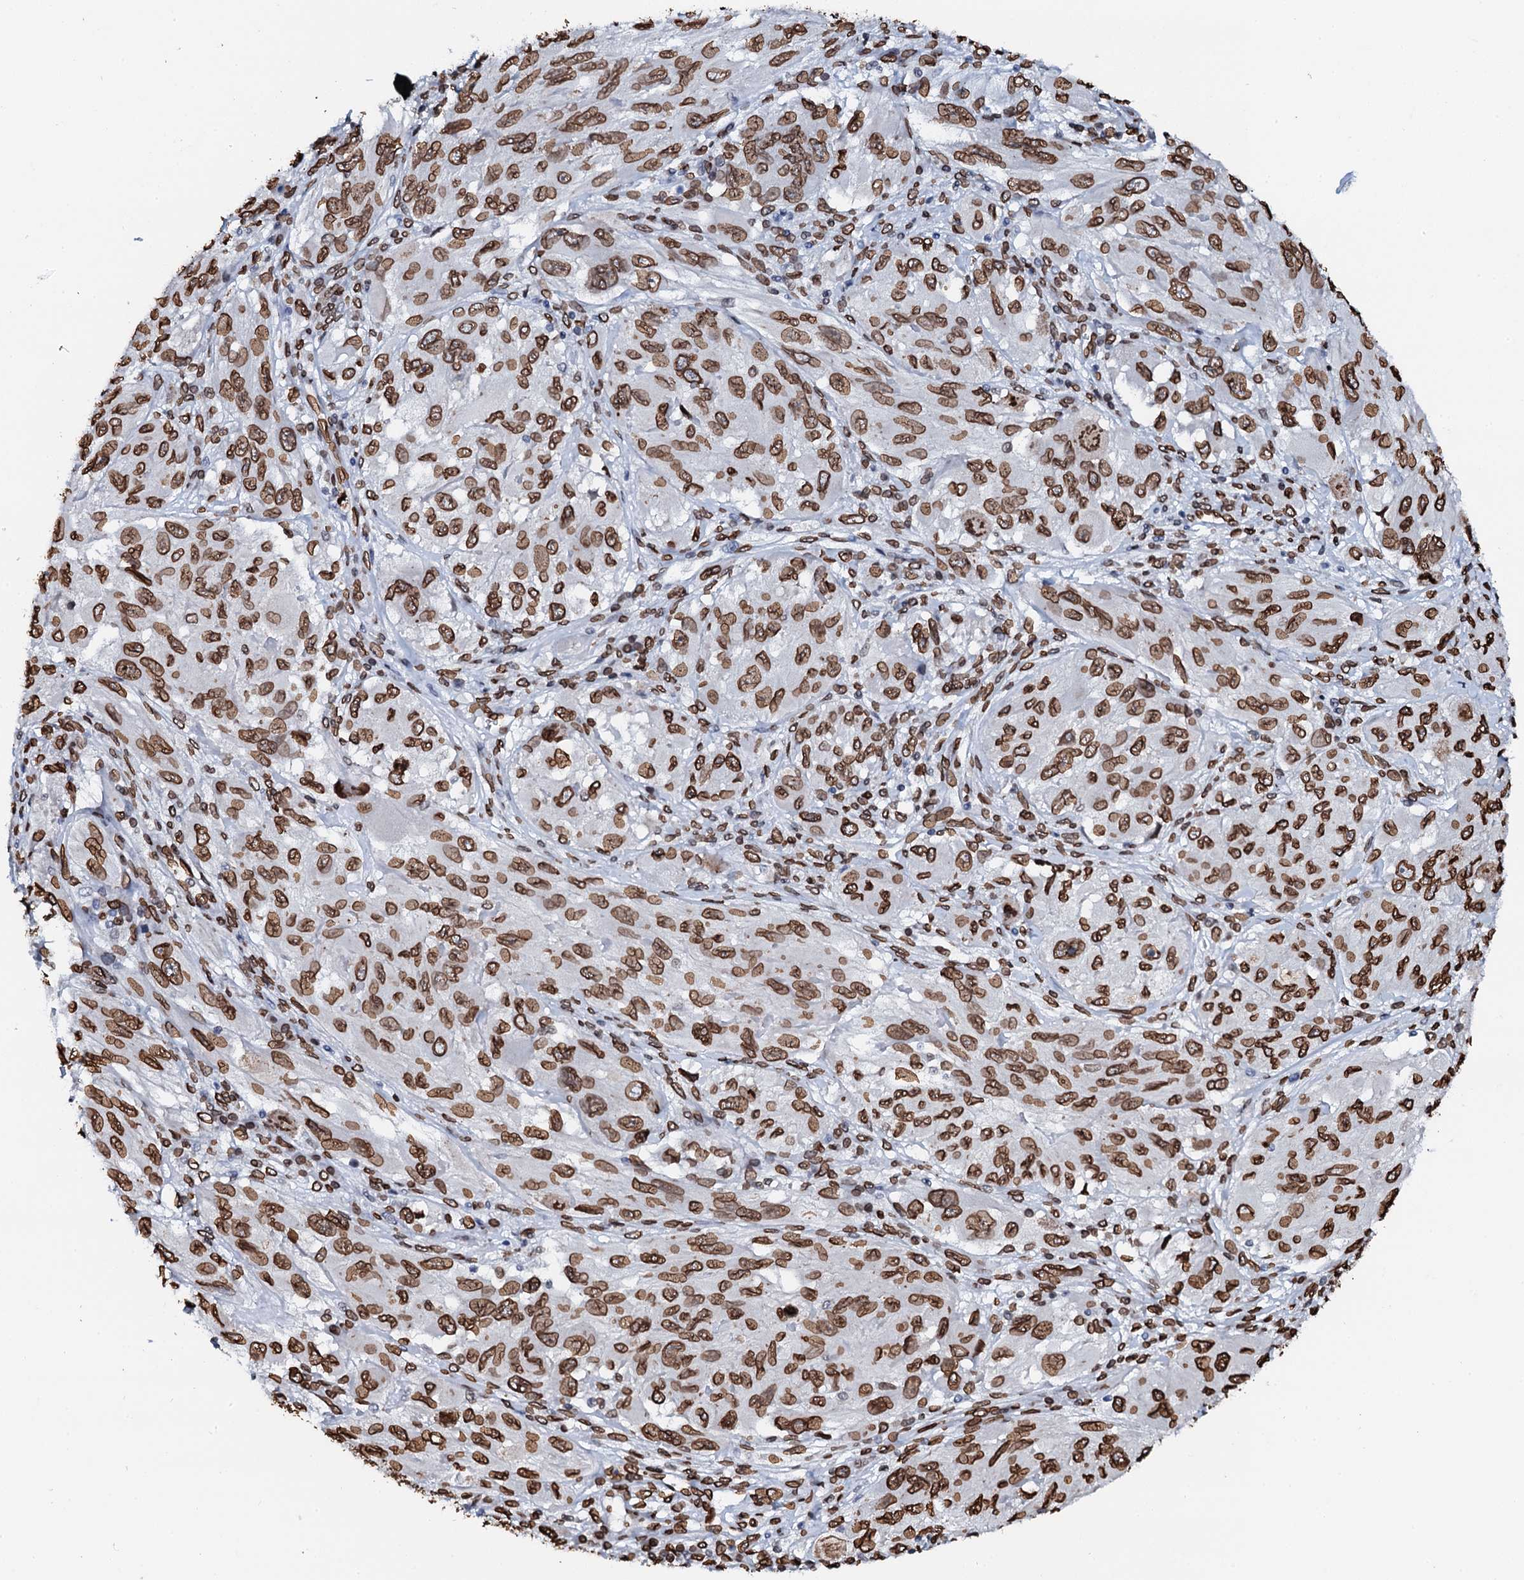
{"staining": {"intensity": "moderate", "quantity": ">75%", "location": "cytoplasmic/membranous,nuclear"}, "tissue": "melanoma", "cell_type": "Tumor cells", "image_type": "cancer", "snomed": [{"axis": "morphology", "description": "Malignant melanoma, NOS"}, {"axis": "topography", "description": "Skin"}], "caption": "Human melanoma stained with a protein marker demonstrates moderate staining in tumor cells.", "gene": "KATNAL2", "patient": {"sex": "female", "age": 91}}